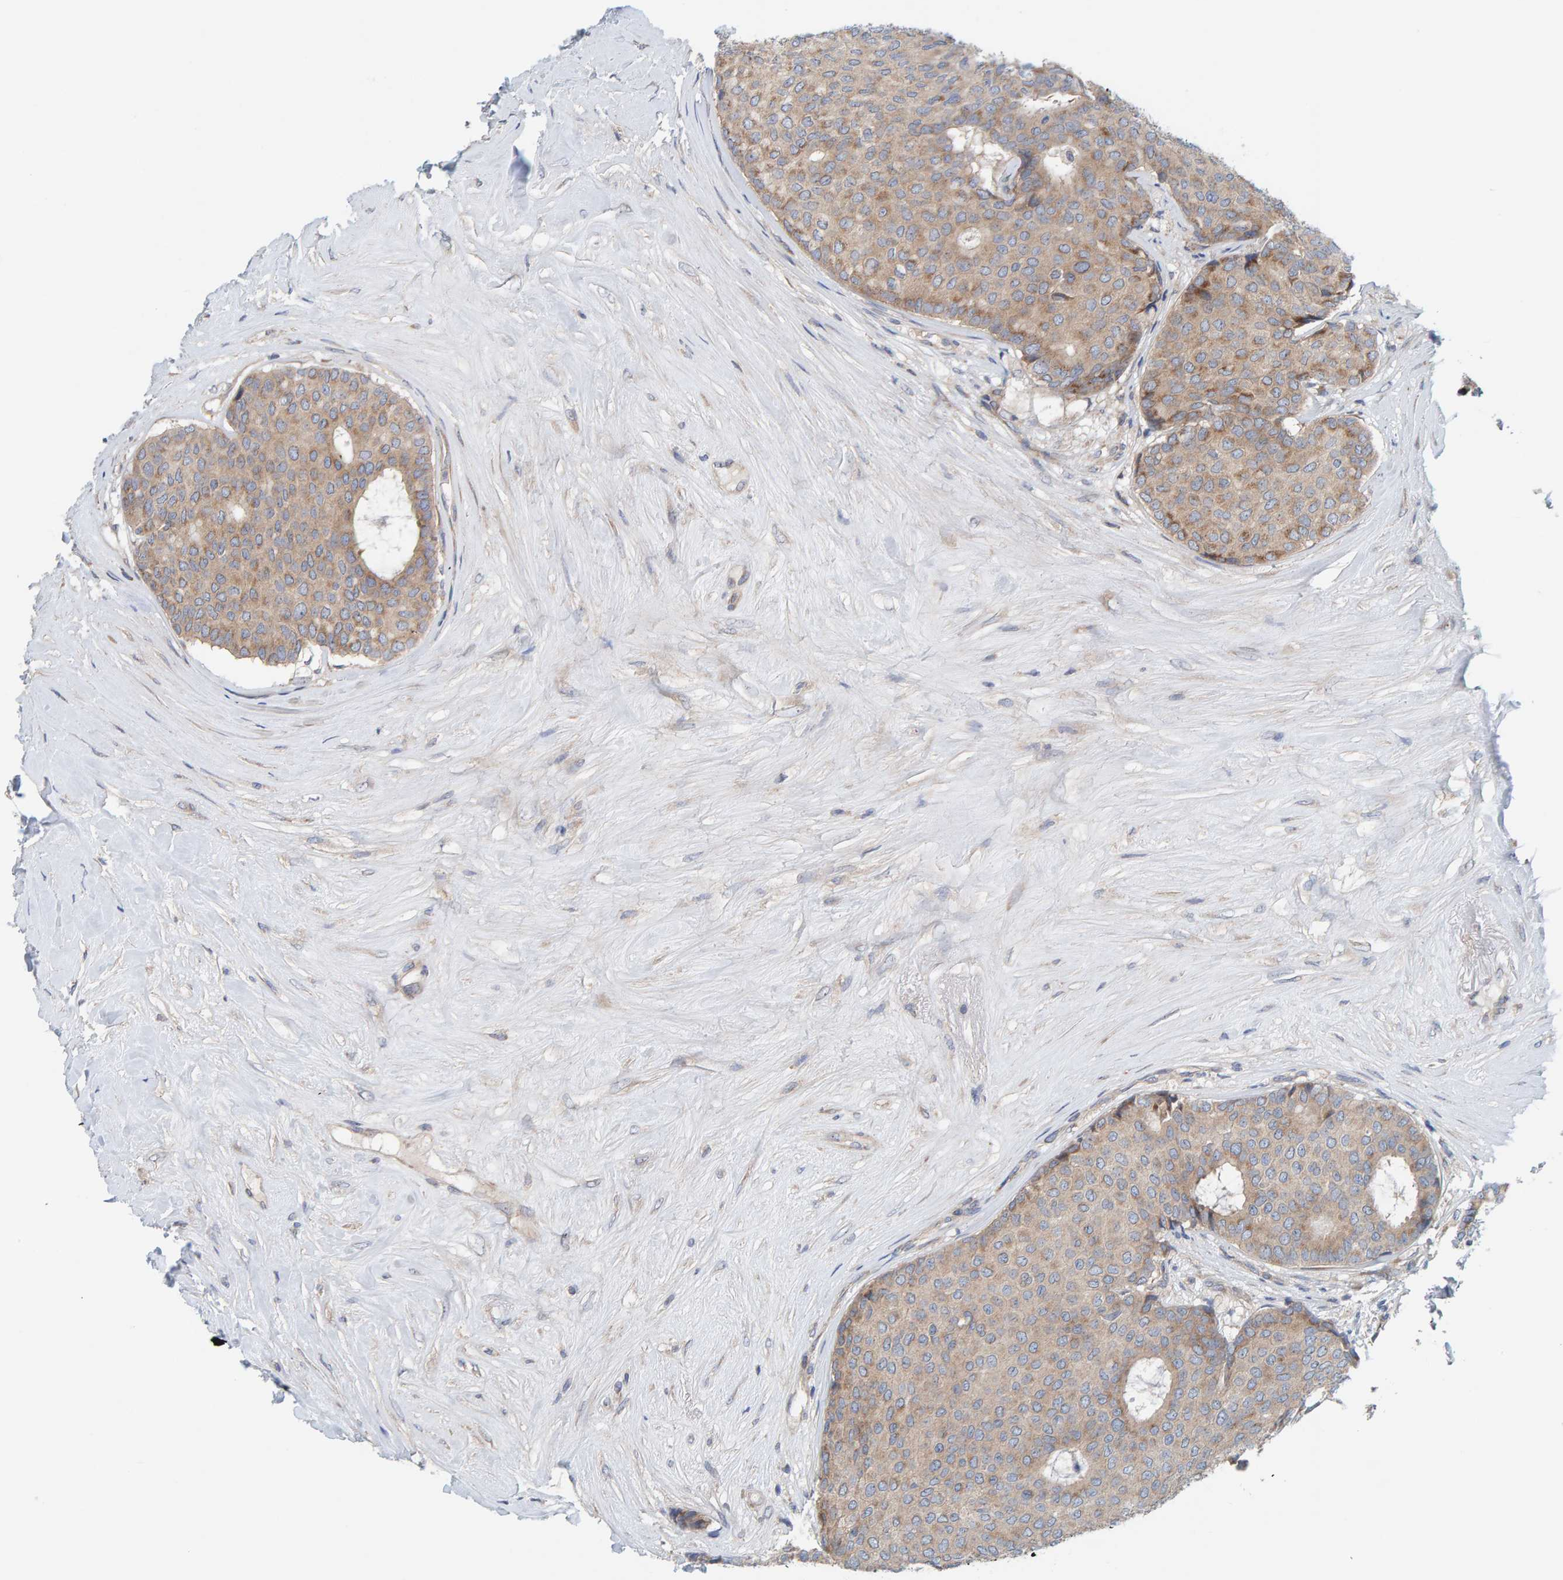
{"staining": {"intensity": "weak", "quantity": ">75%", "location": "cytoplasmic/membranous"}, "tissue": "breast cancer", "cell_type": "Tumor cells", "image_type": "cancer", "snomed": [{"axis": "morphology", "description": "Duct carcinoma"}, {"axis": "topography", "description": "Breast"}], "caption": "This is an image of IHC staining of breast cancer (intraductal carcinoma), which shows weak positivity in the cytoplasmic/membranous of tumor cells.", "gene": "CCM2", "patient": {"sex": "female", "age": 75}}